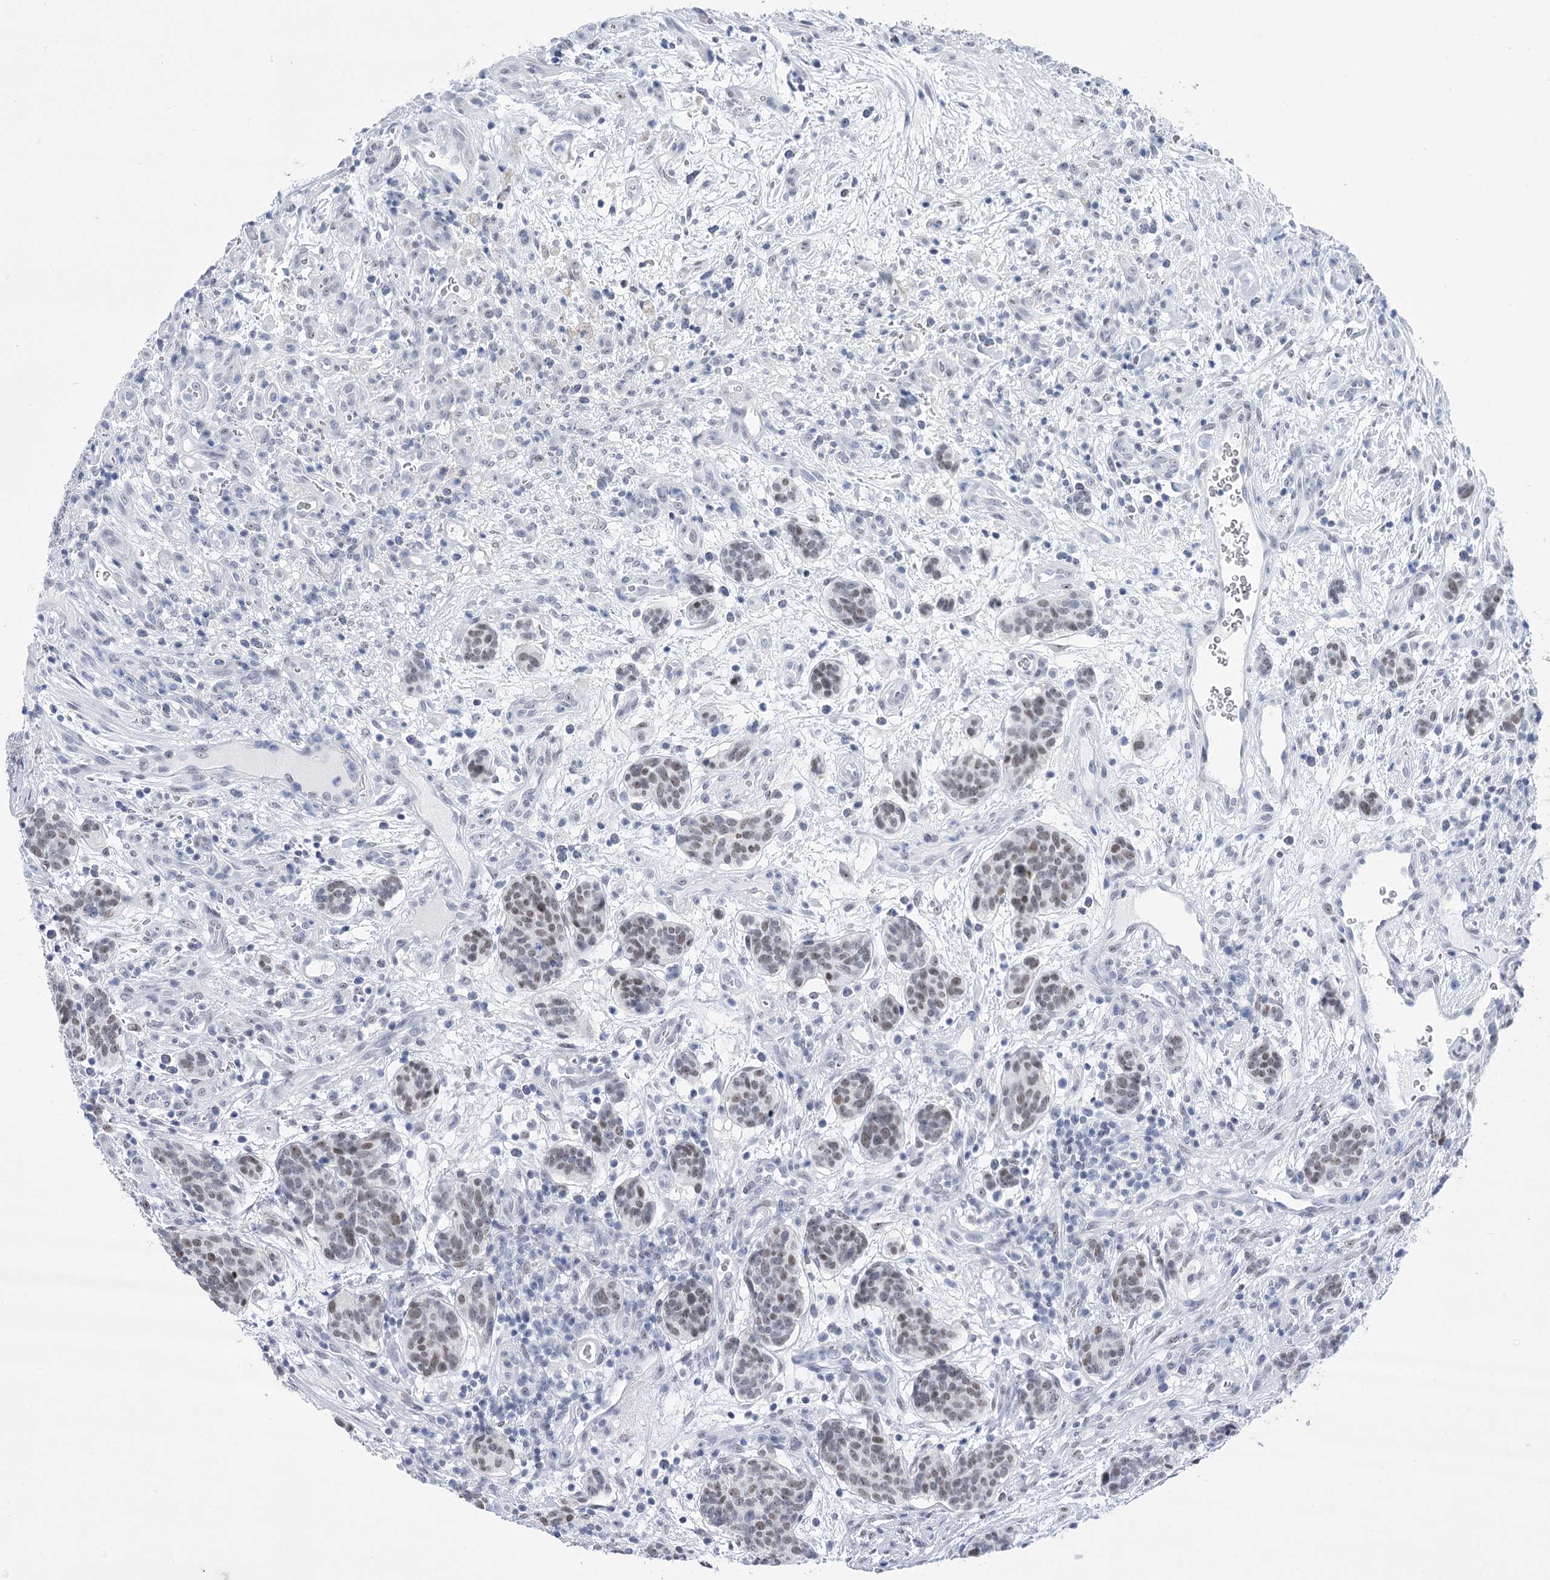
{"staining": {"intensity": "weak", "quantity": ">75%", "location": "nuclear"}, "tissue": "carcinoid", "cell_type": "Tumor cells", "image_type": "cancer", "snomed": [{"axis": "morphology", "description": "Carcinoid, malignant, NOS"}, {"axis": "topography", "description": "Lung"}], "caption": "About >75% of tumor cells in human carcinoid (malignant) show weak nuclear protein staining as visualized by brown immunohistochemical staining.", "gene": "HORMAD1", "patient": {"sex": "female", "age": 46}}